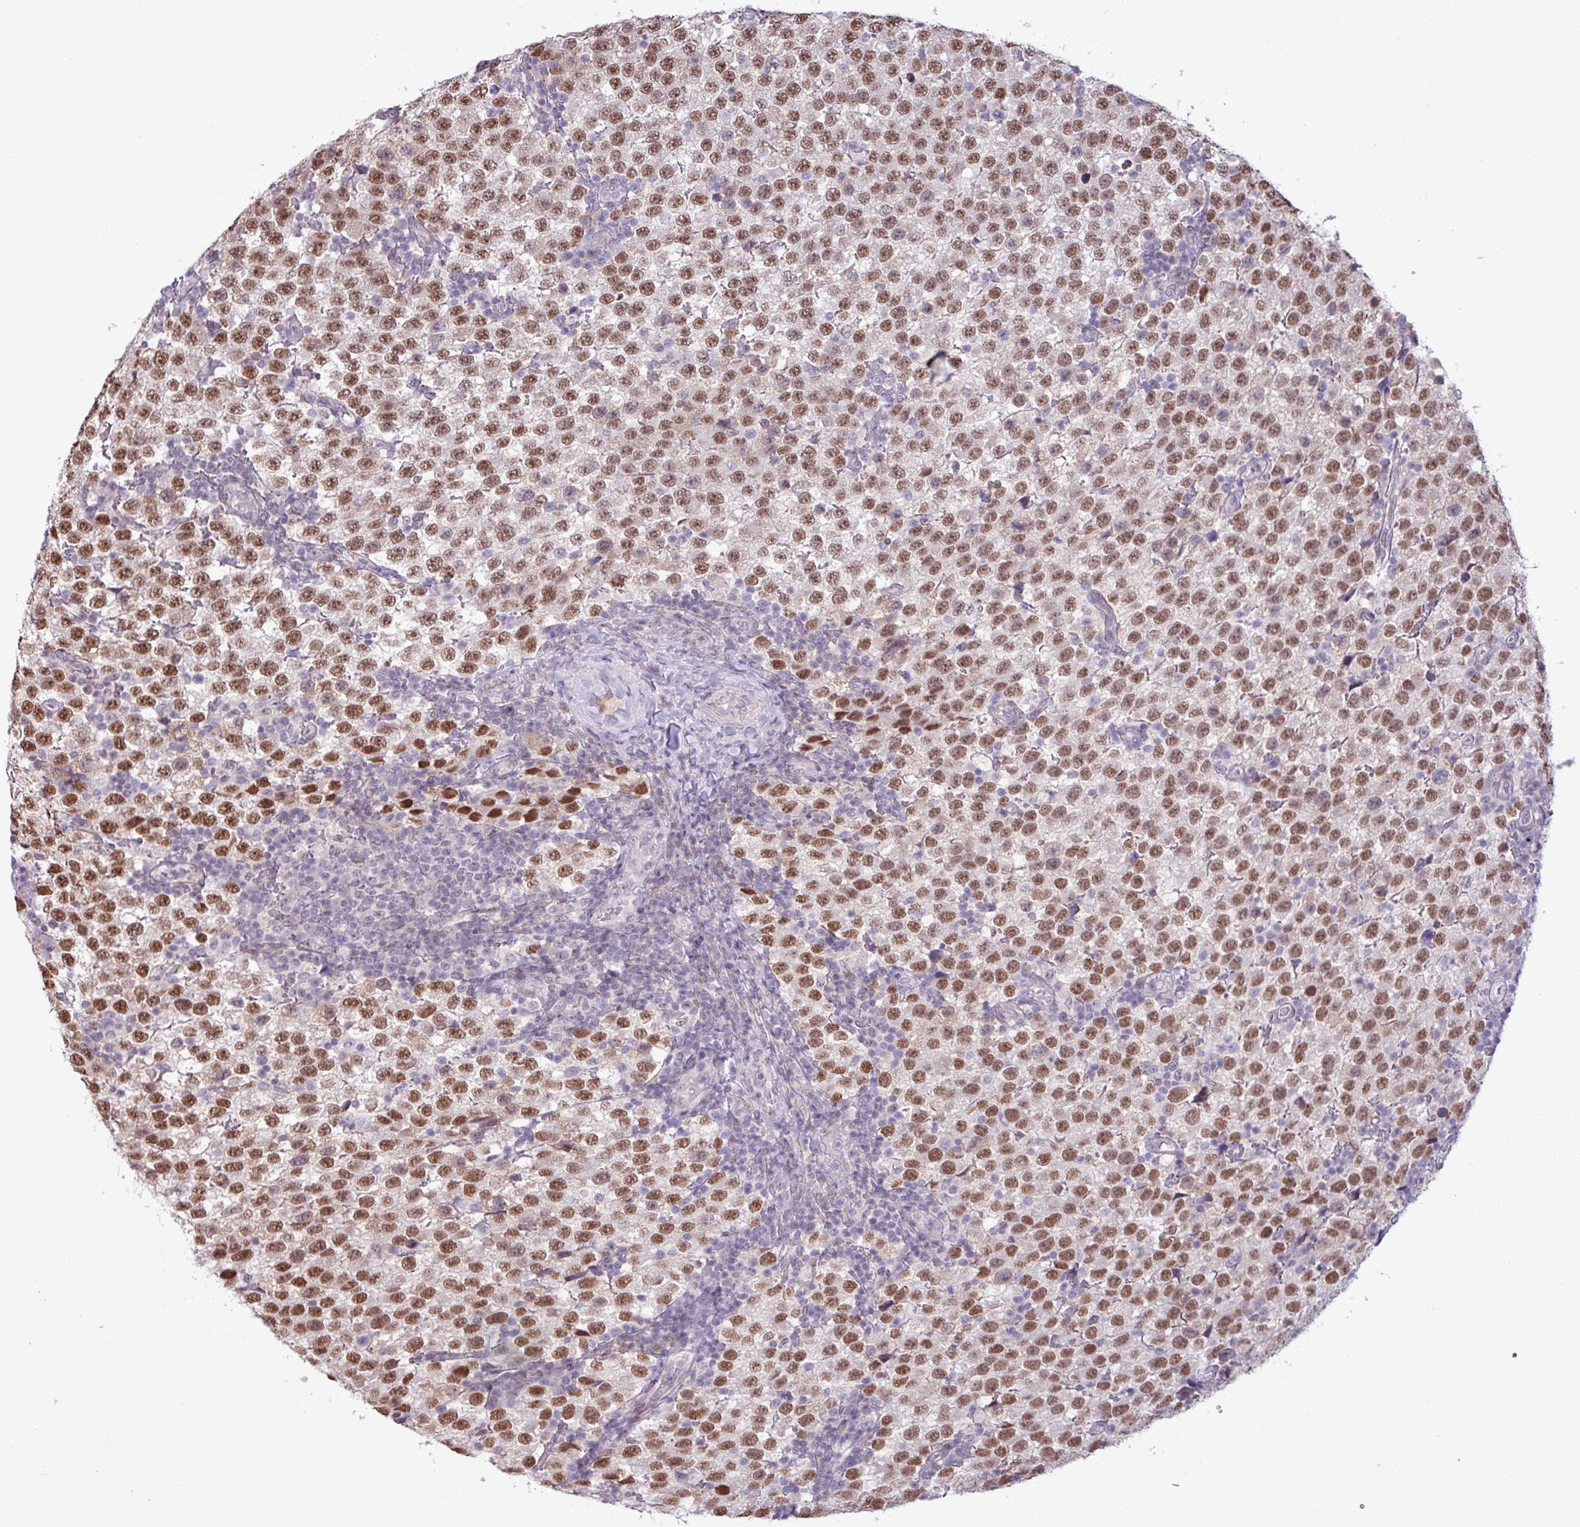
{"staining": {"intensity": "moderate", "quantity": ">75%", "location": "nuclear"}, "tissue": "testis cancer", "cell_type": "Tumor cells", "image_type": "cancer", "snomed": [{"axis": "morphology", "description": "Seminoma, NOS"}, {"axis": "topography", "description": "Testis"}], "caption": "Immunohistochemistry image of neoplastic tissue: human testis cancer (seminoma) stained using immunohistochemistry reveals medium levels of moderate protein expression localized specifically in the nuclear of tumor cells, appearing as a nuclear brown color.", "gene": "NOTCH2", "patient": {"sex": "male", "age": 34}}